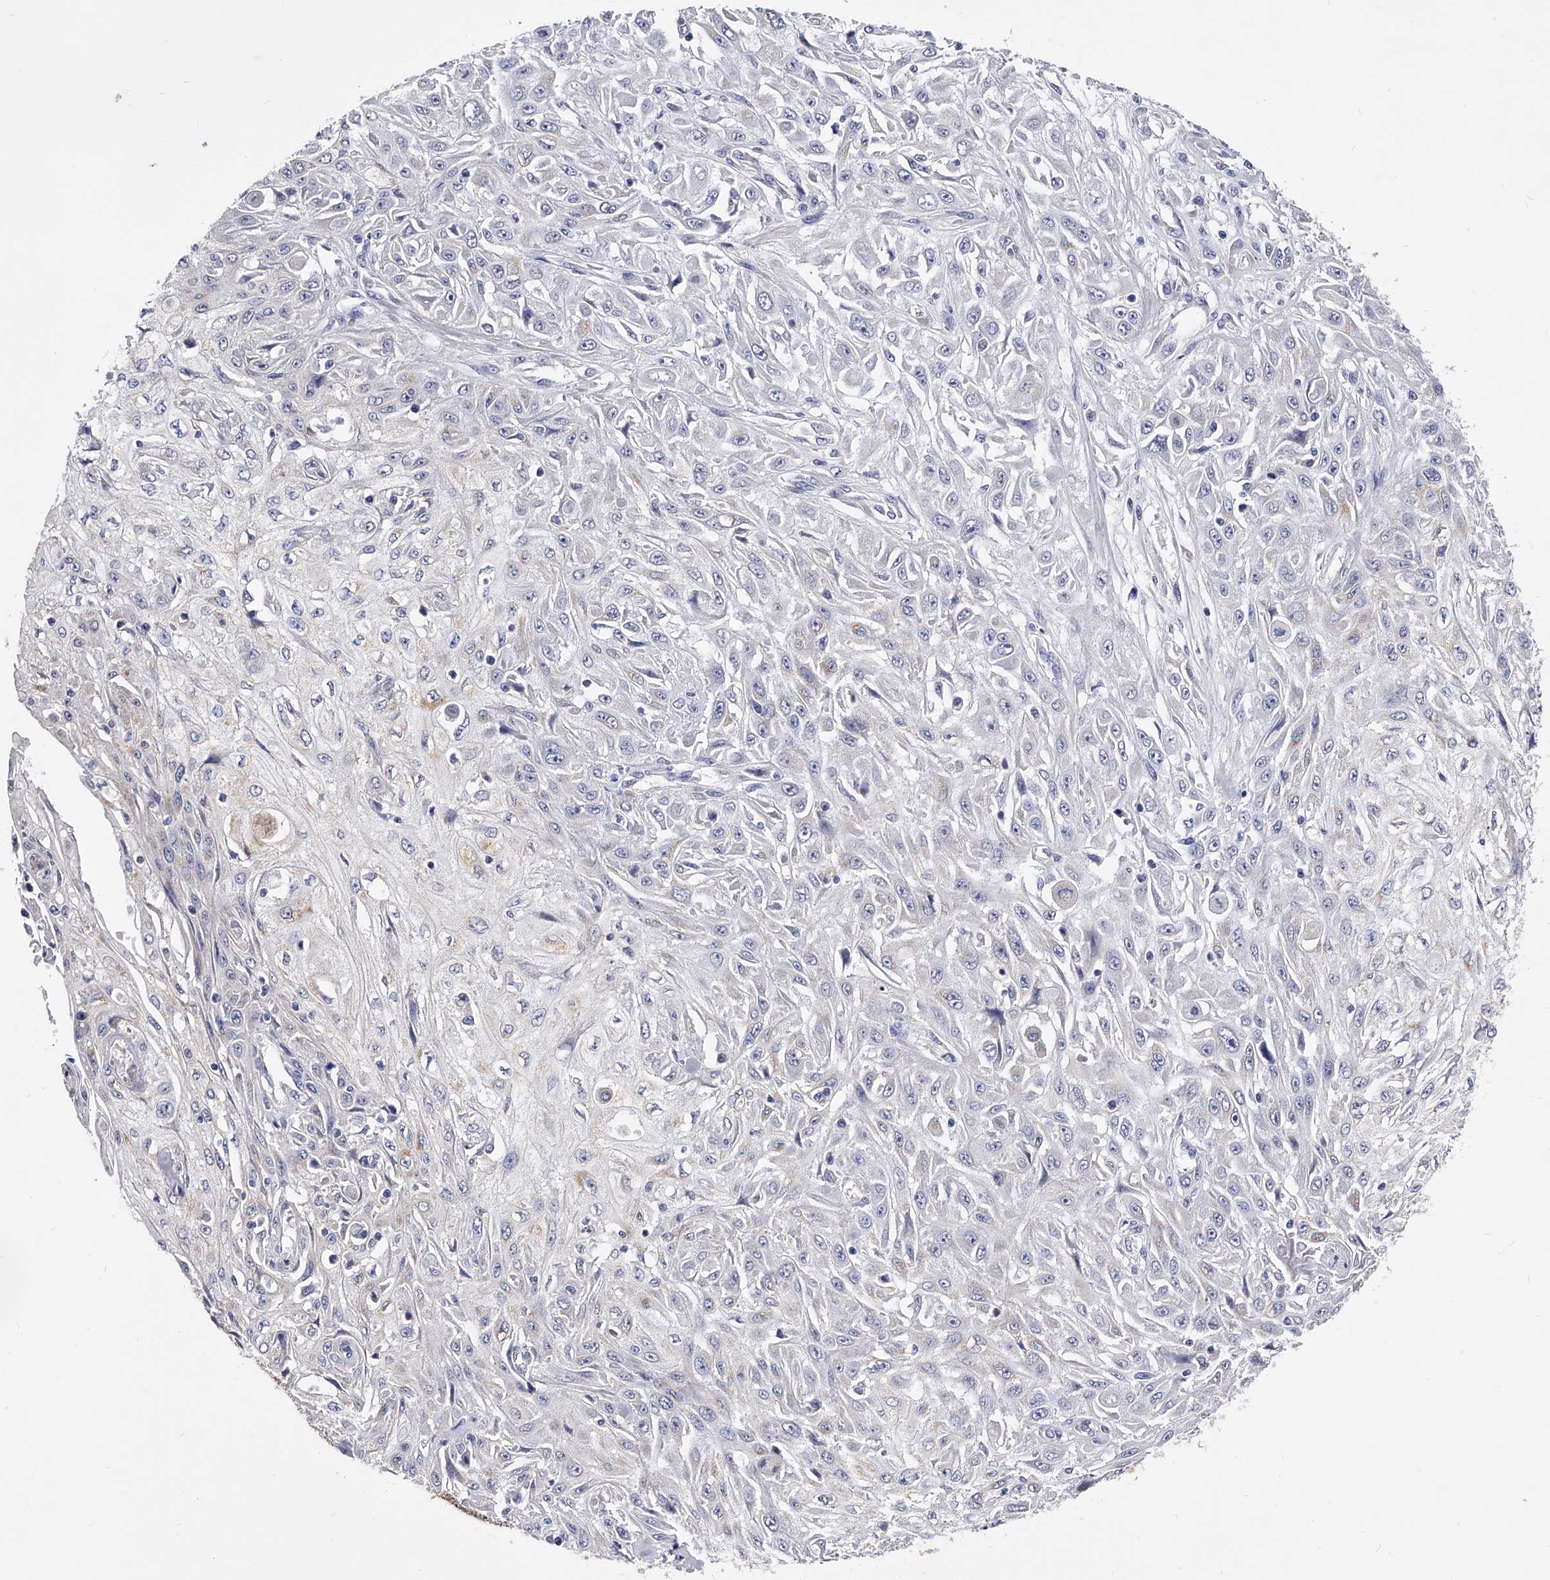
{"staining": {"intensity": "negative", "quantity": "none", "location": "none"}, "tissue": "skin cancer", "cell_type": "Tumor cells", "image_type": "cancer", "snomed": [{"axis": "morphology", "description": "Squamous cell carcinoma, NOS"}, {"axis": "morphology", "description": "Squamous cell carcinoma, metastatic, NOS"}, {"axis": "topography", "description": "Skin"}, {"axis": "topography", "description": "Lymph node"}], "caption": "Tumor cells show no significant expression in skin cancer.", "gene": "ZNF529", "patient": {"sex": "male", "age": 75}}